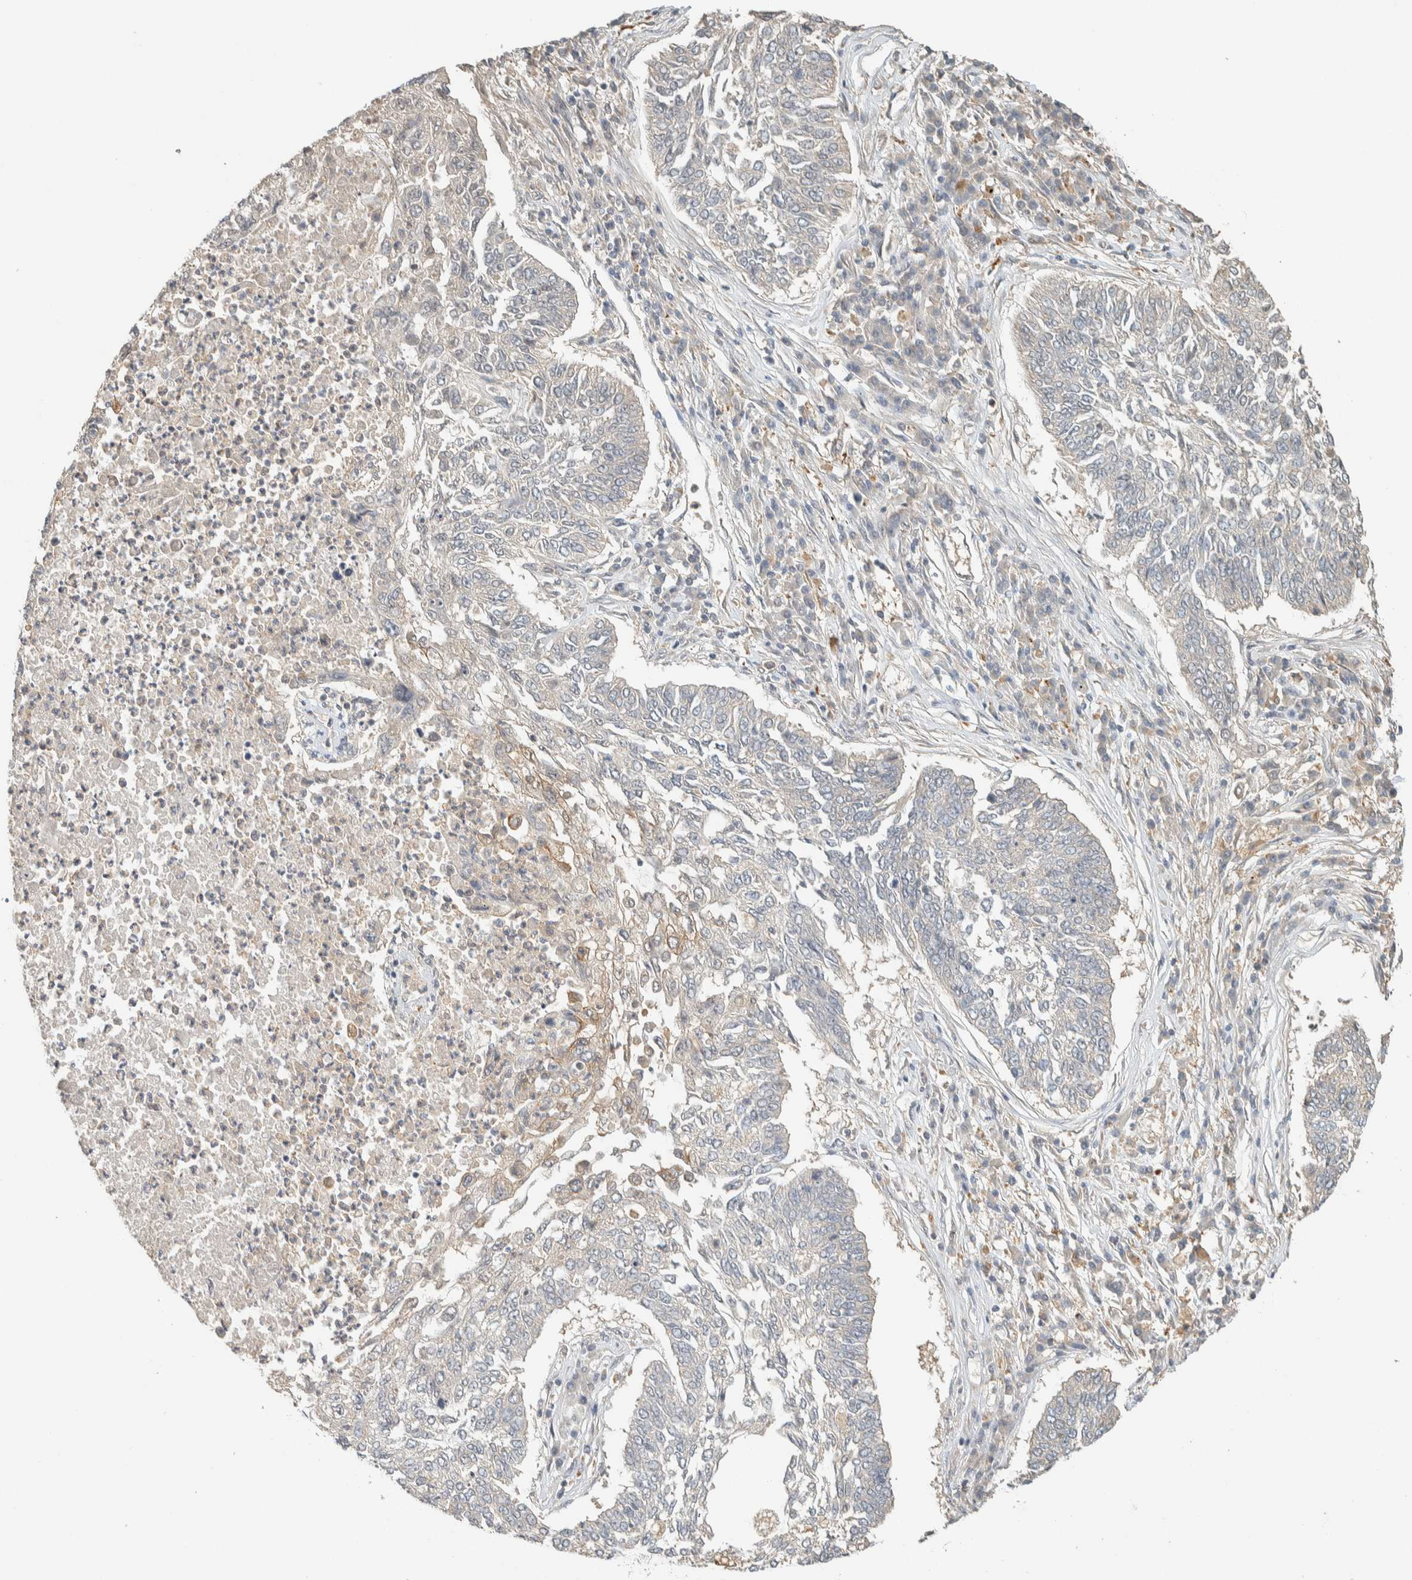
{"staining": {"intensity": "negative", "quantity": "none", "location": "none"}, "tissue": "lung cancer", "cell_type": "Tumor cells", "image_type": "cancer", "snomed": [{"axis": "morphology", "description": "Normal tissue, NOS"}, {"axis": "morphology", "description": "Squamous cell carcinoma, NOS"}, {"axis": "topography", "description": "Cartilage tissue"}, {"axis": "topography", "description": "Bronchus"}, {"axis": "topography", "description": "Lung"}], "caption": "IHC image of neoplastic tissue: squamous cell carcinoma (lung) stained with DAB (3,3'-diaminobenzidine) displays no significant protein staining in tumor cells.", "gene": "RAB11FIP1", "patient": {"sex": "female", "age": 49}}